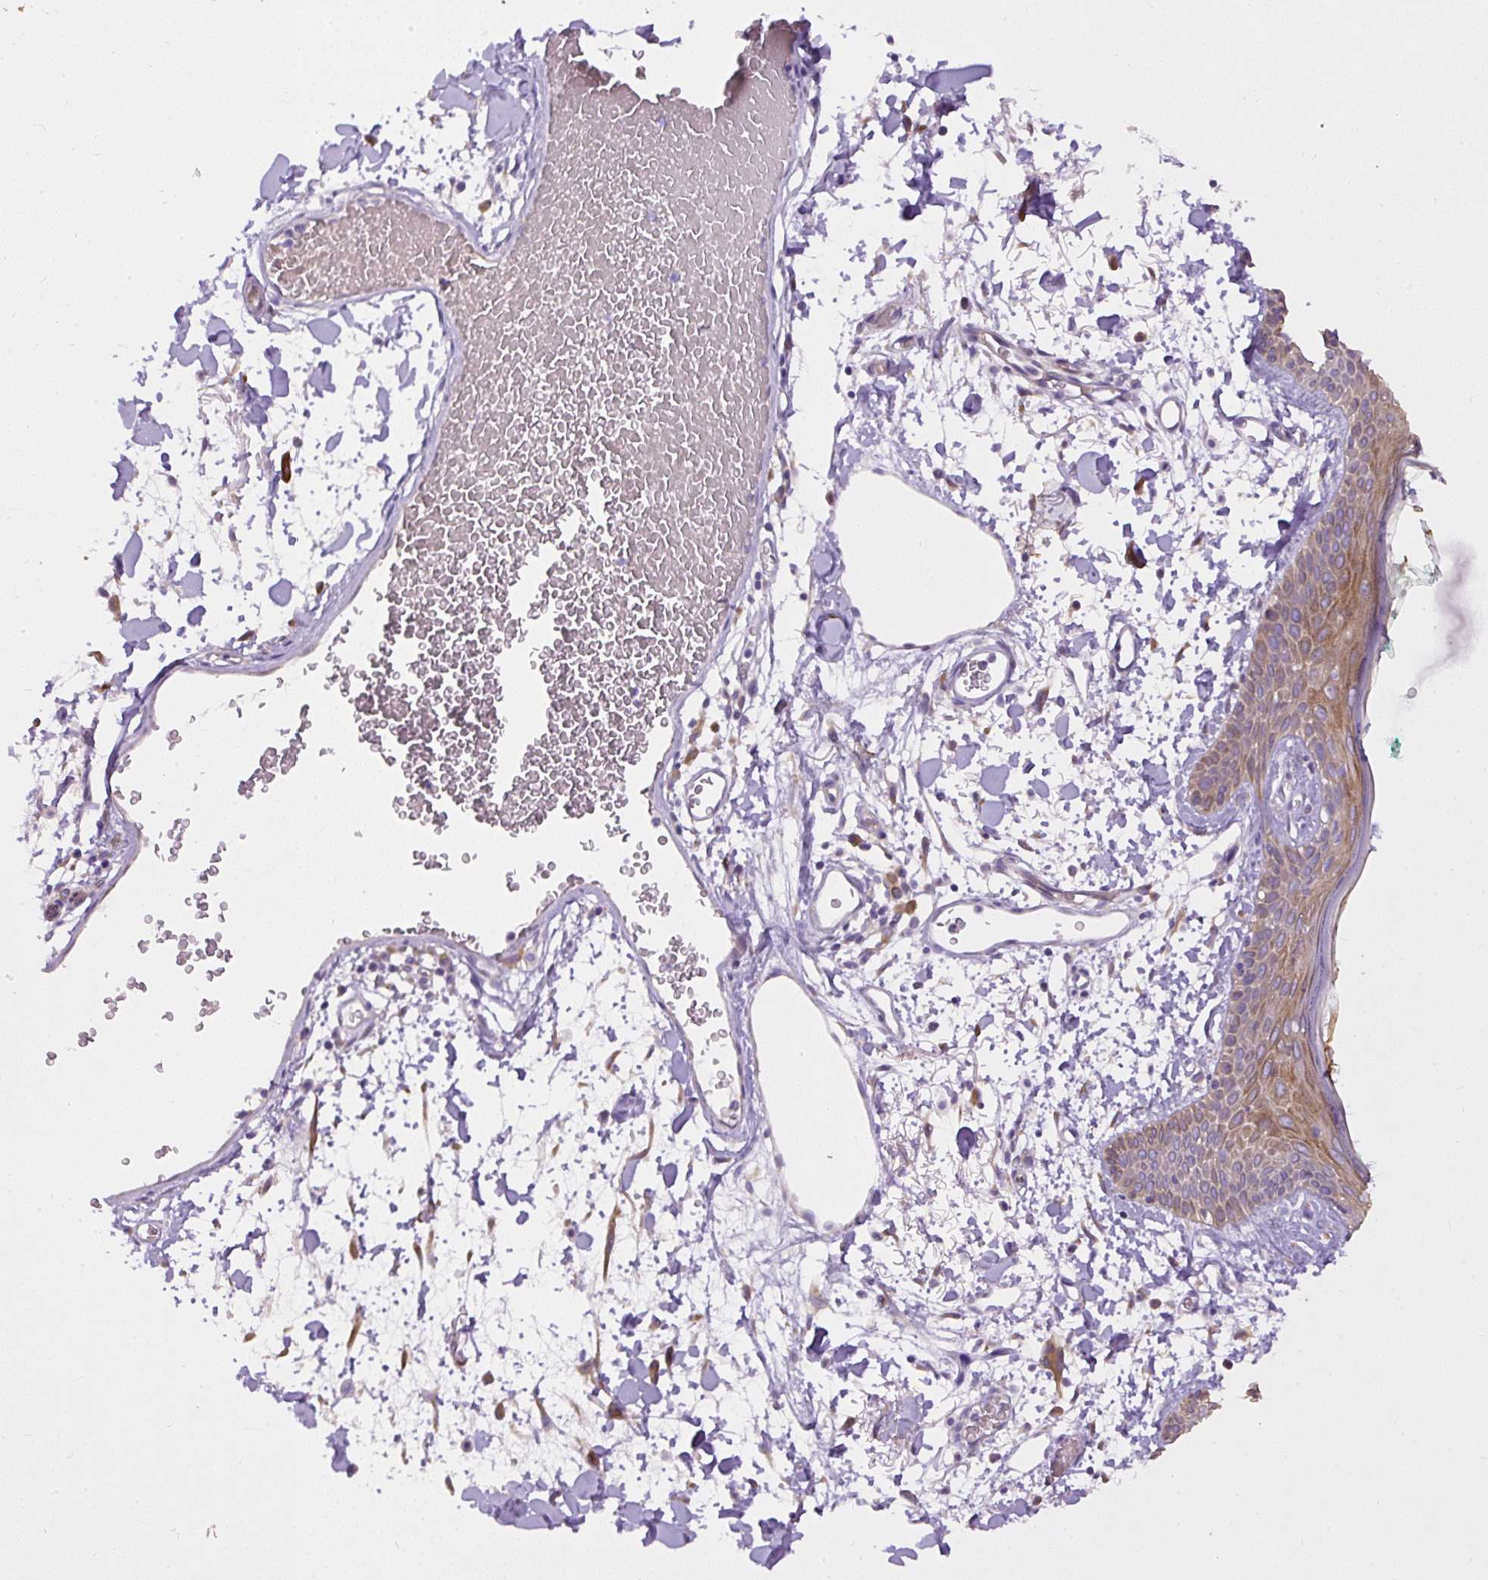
{"staining": {"intensity": "weak", "quantity": ">75%", "location": "cytoplasmic/membranous"}, "tissue": "skin", "cell_type": "Fibroblasts", "image_type": "normal", "snomed": [{"axis": "morphology", "description": "Normal tissue, NOS"}, {"axis": "topography", "description": "Skin"}], "caption": "Unremarkable skin displays weak cytoplasmic/membranous positivity in about >75% of fibroblasts, visualized by immunohistochemistry. The protein is stained brown, and the nuclei are stained in blue (DAB (3,3'-diaminobenzidine) IHC with brightfield microscopy, high magnification).", "gene": "FAM149A", "patient": {"sex": "male", "age": 79}}